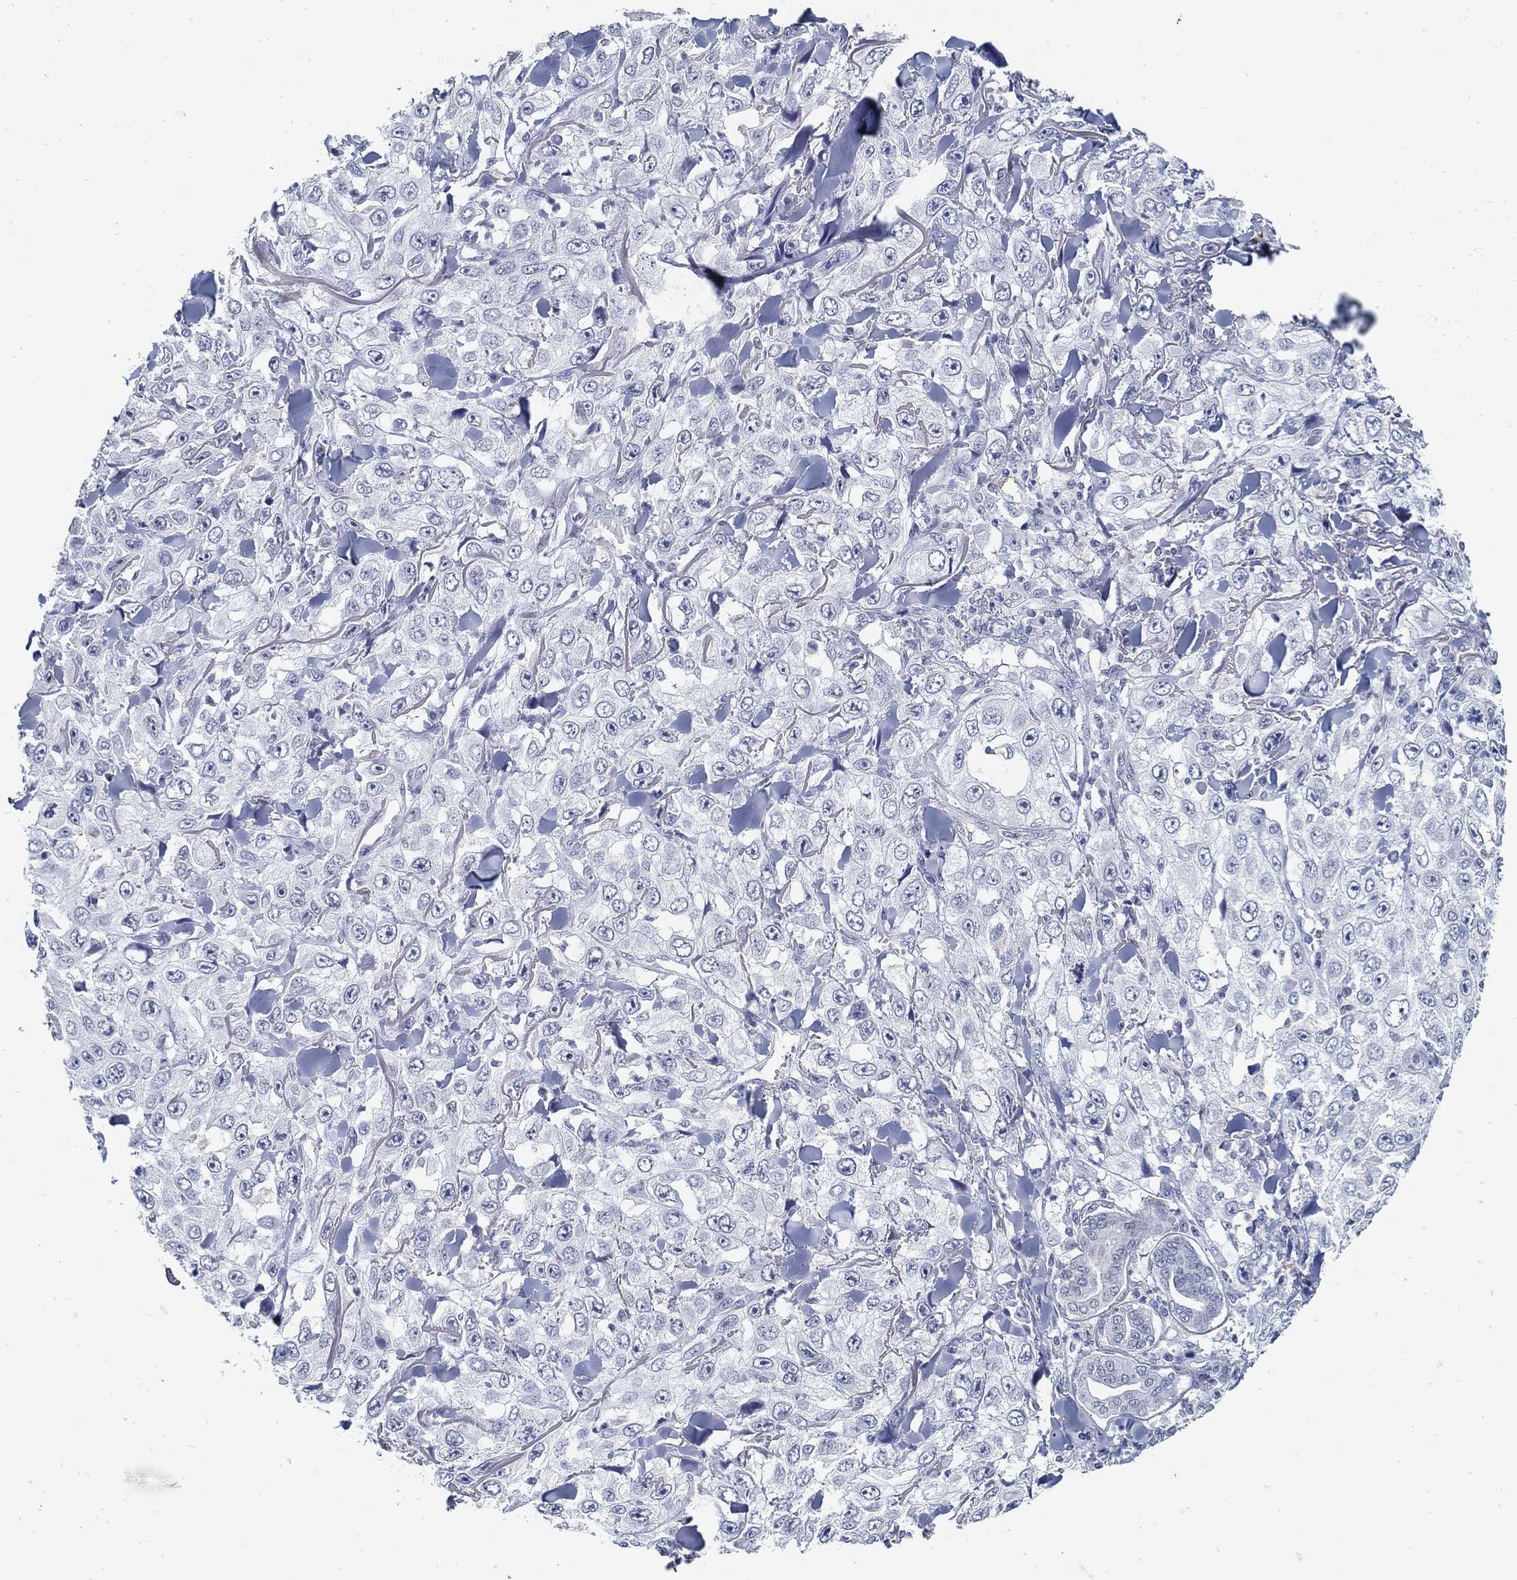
{"staining": {"intensity": "negative", "quantity": "none", "location": "none"}, "tissue": "skin cancer", "cell_type": "Tumor cells", "image_type": "cancer", "snomed": [{"axis": "morphology", "description": "Squamous cell carcinoma, NOS"}, {"axis": "topography", "description": "Skin"}], "caption": "There is no significant staining in tumor cells of skin cancer. (IHC, brightfield microscopy, high magnification).", "gene": "USP29", "patient": {"sex": "male", "age": 82}}